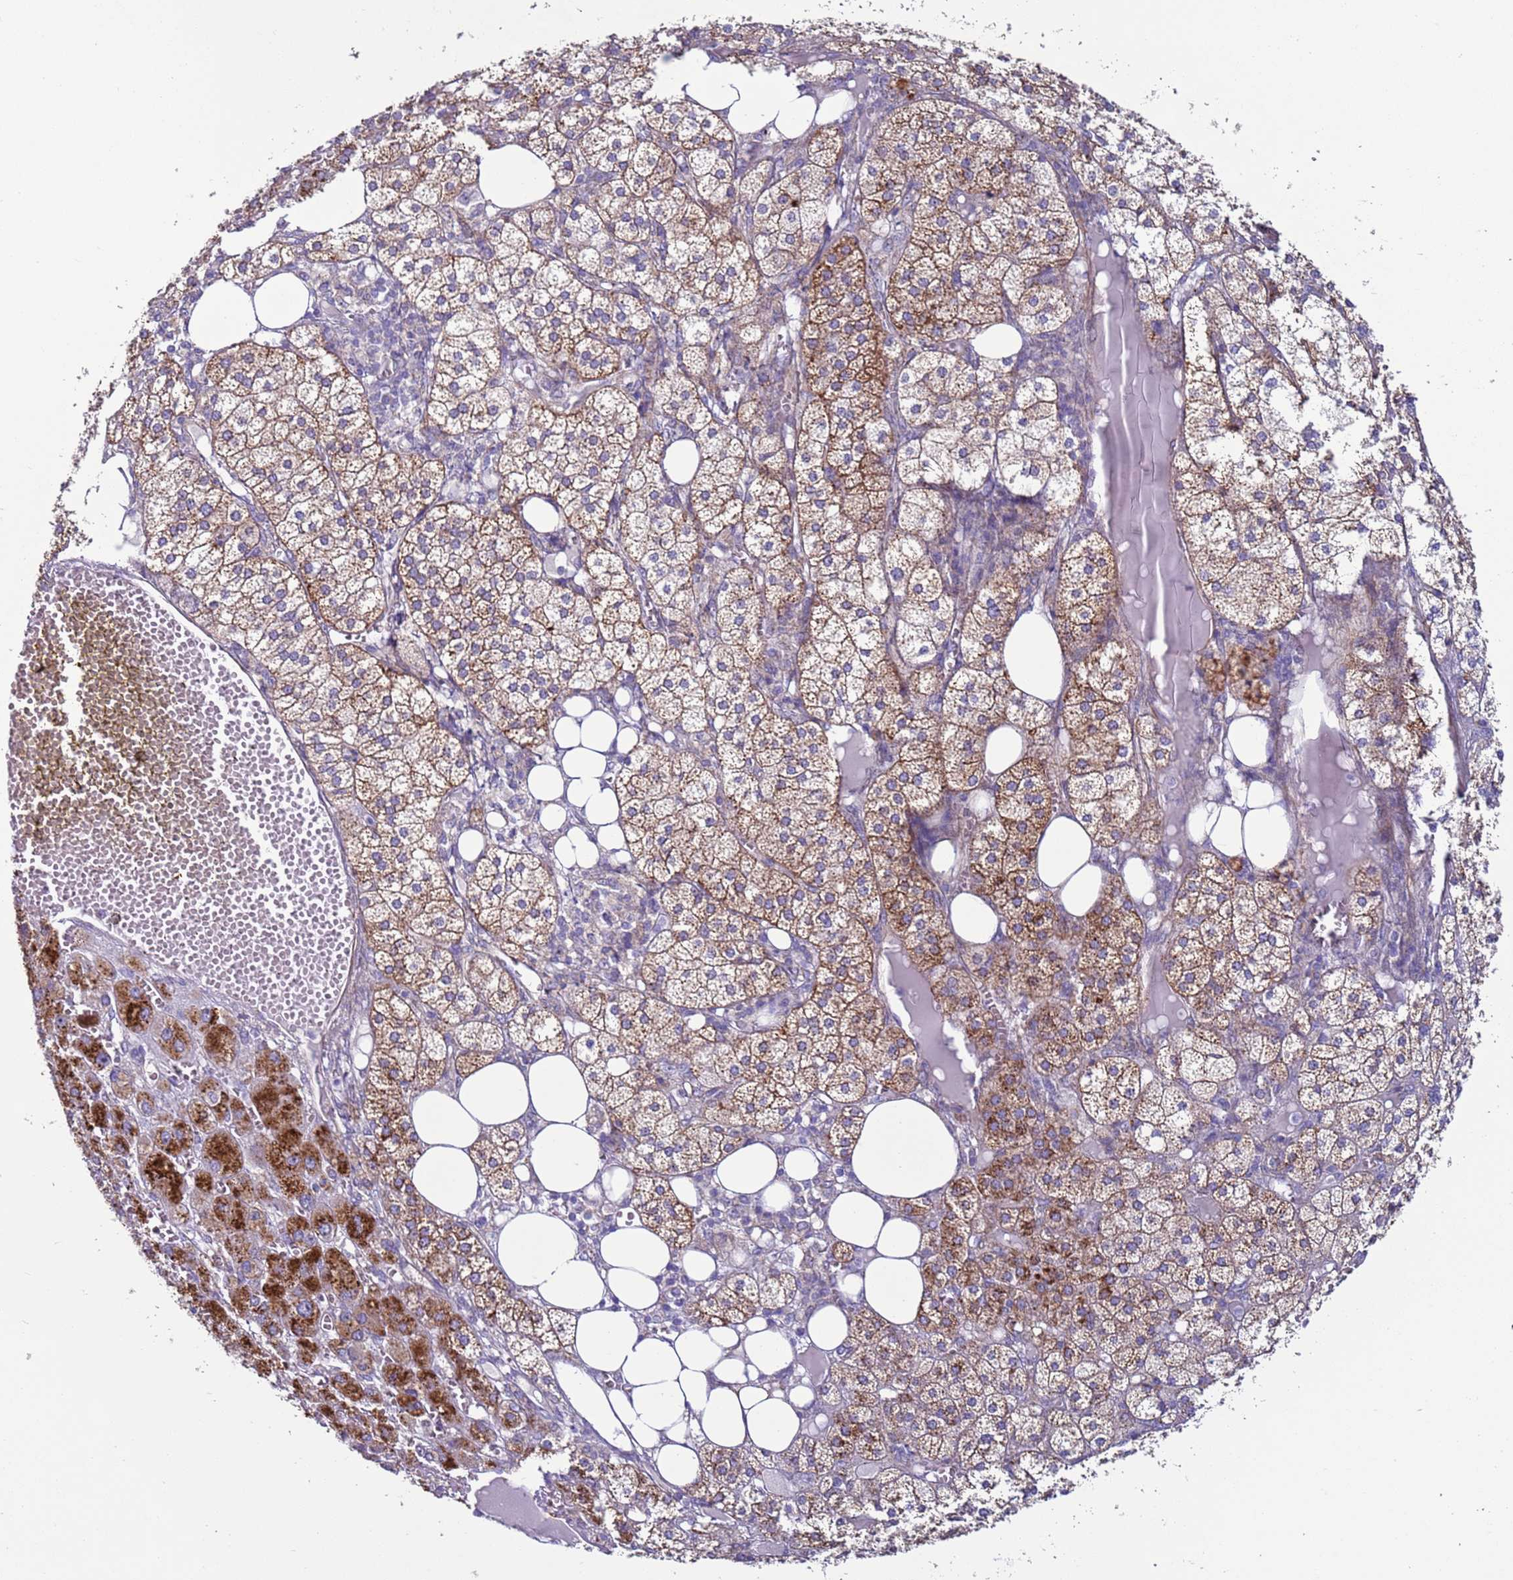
{"staining": {"intensity": "strong", "quantity": "25%-75%", "location": "cytoplasmic/membranous"}, "tissue": "adrenal gland", "cell_type": "Glandular cells", "image_type": "normal", "snomed": [{"axis": "morphology", "description": "Normal tissue, NOS"}, {"axis": "topography", "description": "Adrenal gland"}], "caption": "This photomicrograph demonstrates immunohistochemistry (IHC) staining of normal adrenal gland, with high strong cytoplasmic/membranous staining in approximately 25%-75% of glandular cells.", "gene": "HEATR1", "patient": {"sex": "female", "age": 61}}